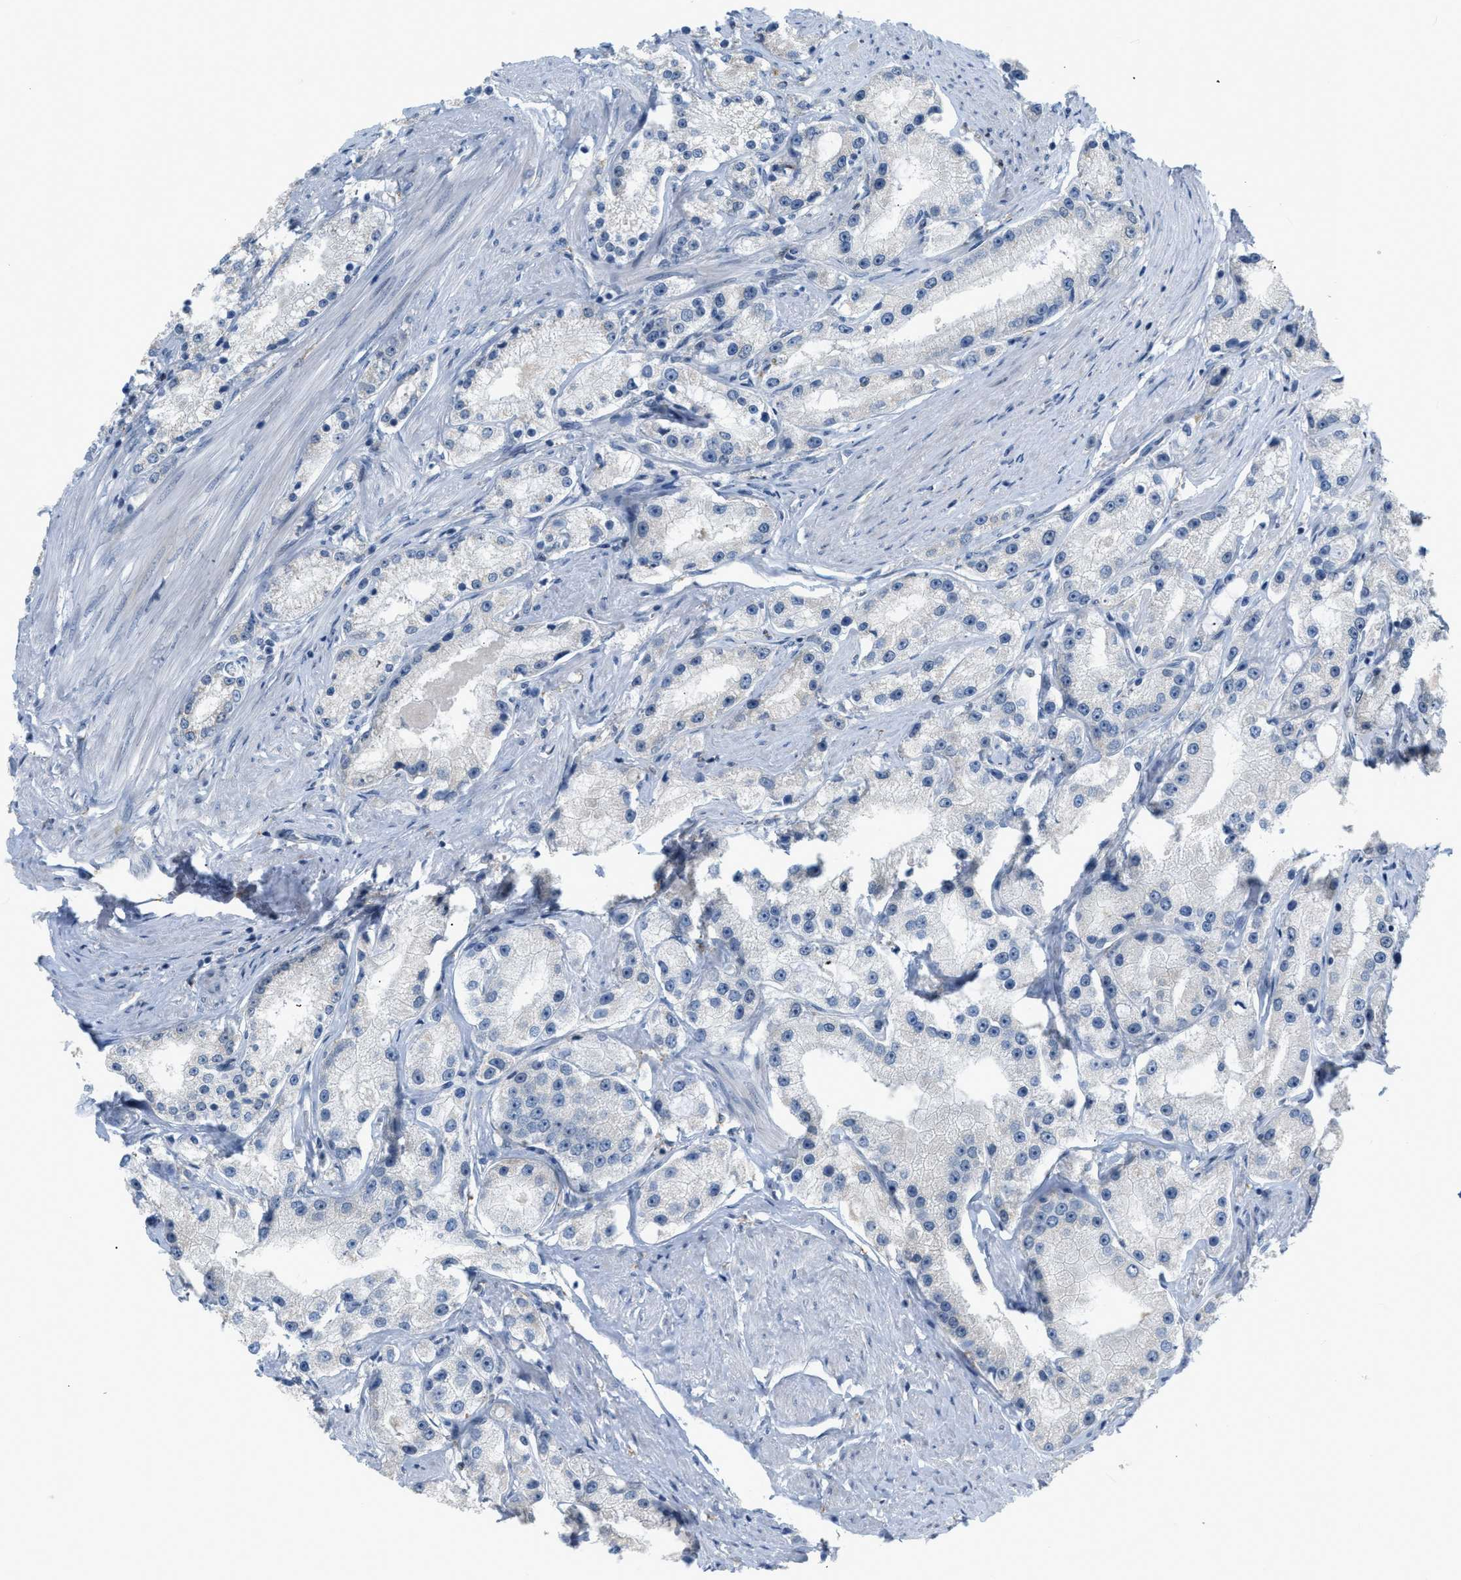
{"staining": {"intensity": "negative", "quantity": "none", "location": "none"}, "tissue": "prostate cancer", "cell_type": "Tumor cells", "image_type": "cancer", "snomed": [{"axis": "morphology", "description": "Adenocarcinoma, Low grade"}, {"axis": "topography", "description": "Prostate"}], "caption": "Human adenocarcinoma (low-grade) (prostate) stained for a protein using IHC exhibits no staining in tumor cells.", "gene": "ZNF408", "patient": {"sex": "male", "age": 63}}